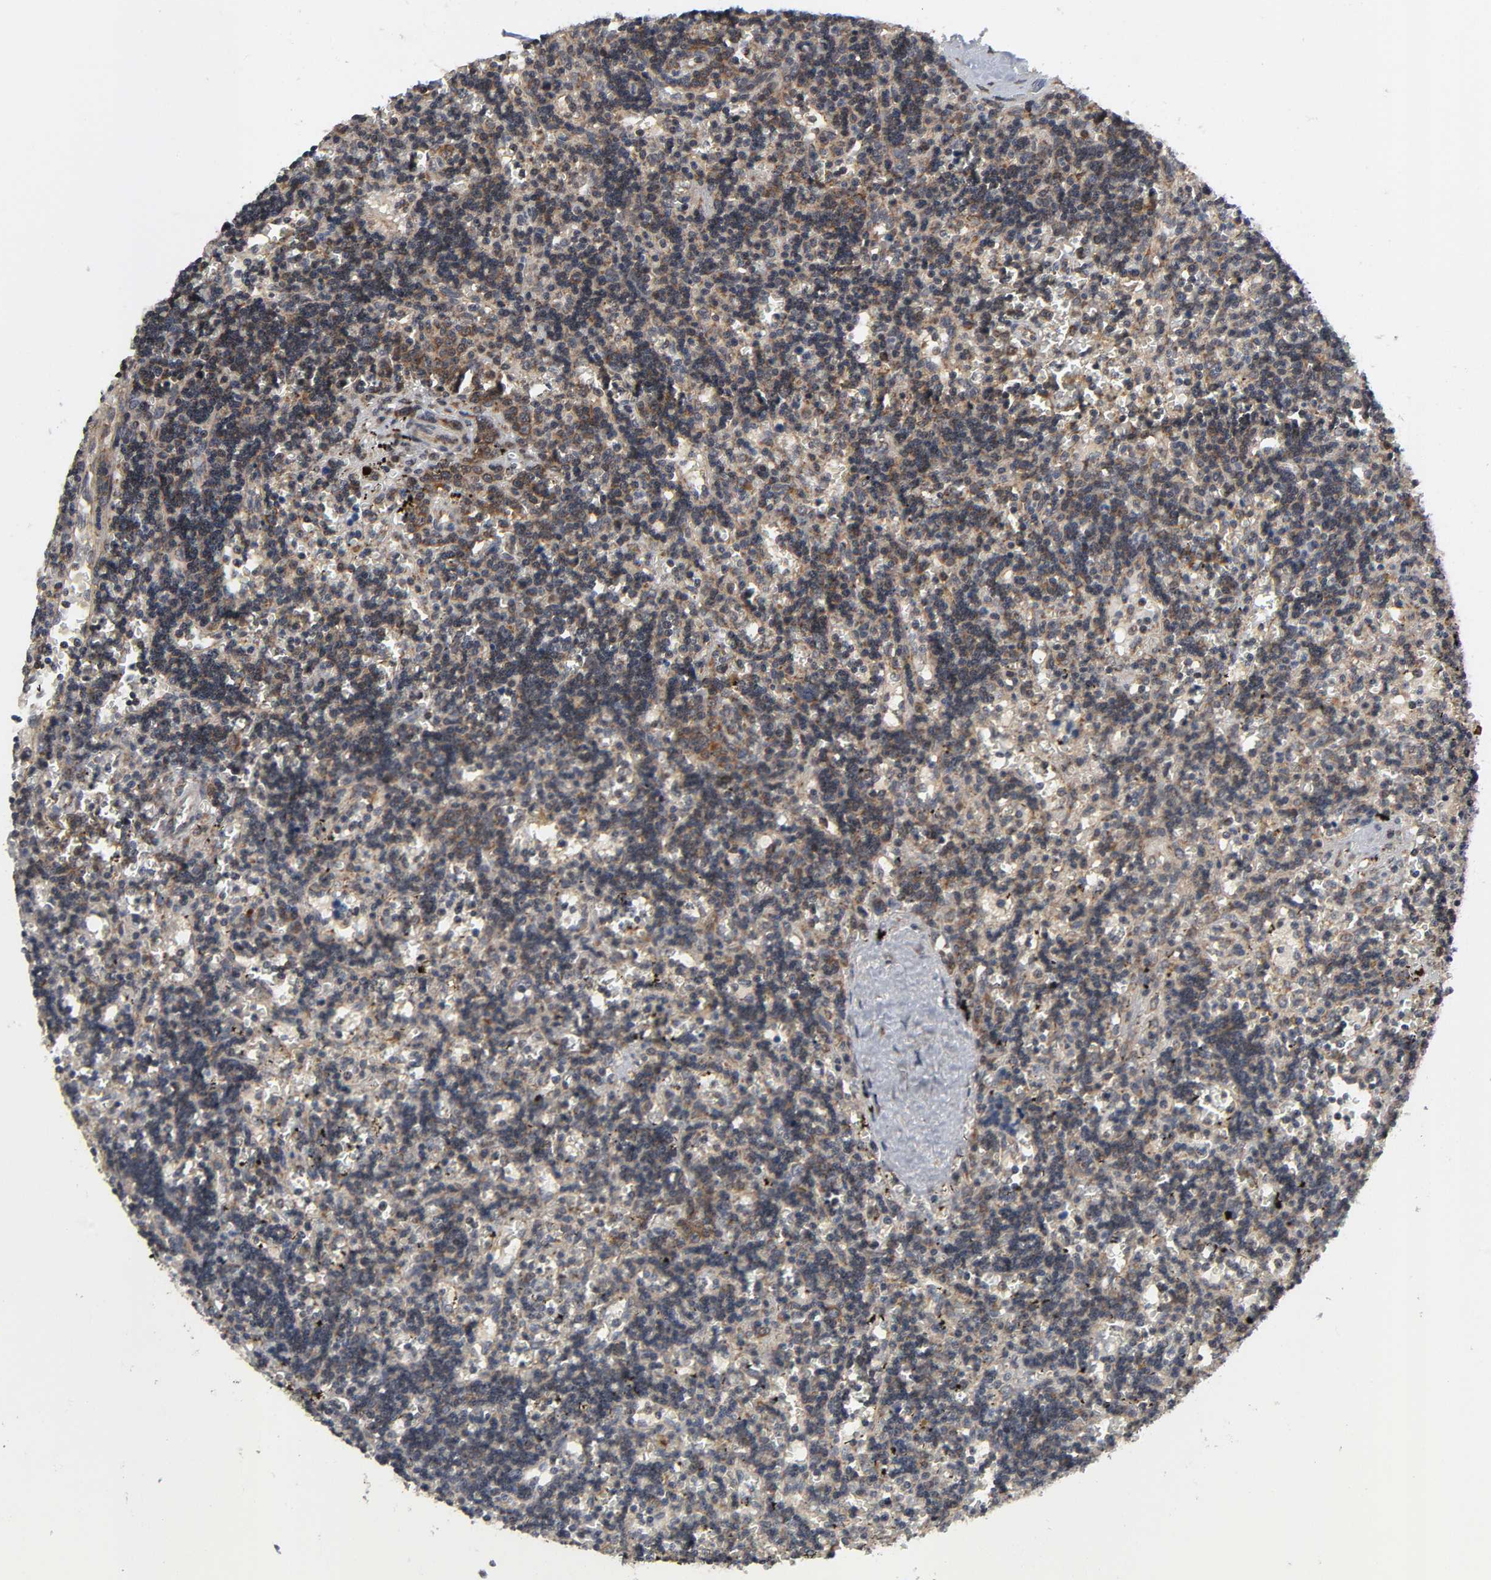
{"staining": {"intensity": "moderate", "quantity": ">75%", "location": "cytoplasmic/membranous"}, "tissue": "lymphoma", "cell_type": "Tumor cells", "image_type": "cancer", "snomed": [{"axis": "morphology", "description": "Malignant lymphoma, non-Hodgkin's type, Low grade"}, {"axis": "topography", "description": "Spleen"}], "caption": "Brown immunohistochemical staining in lymphoma shows moderate cytoplasmic/membranous positivity in about >75% of tumor cells.", "gene": "SLC30A9", "patient": {"sex": "male", "age": 60}}